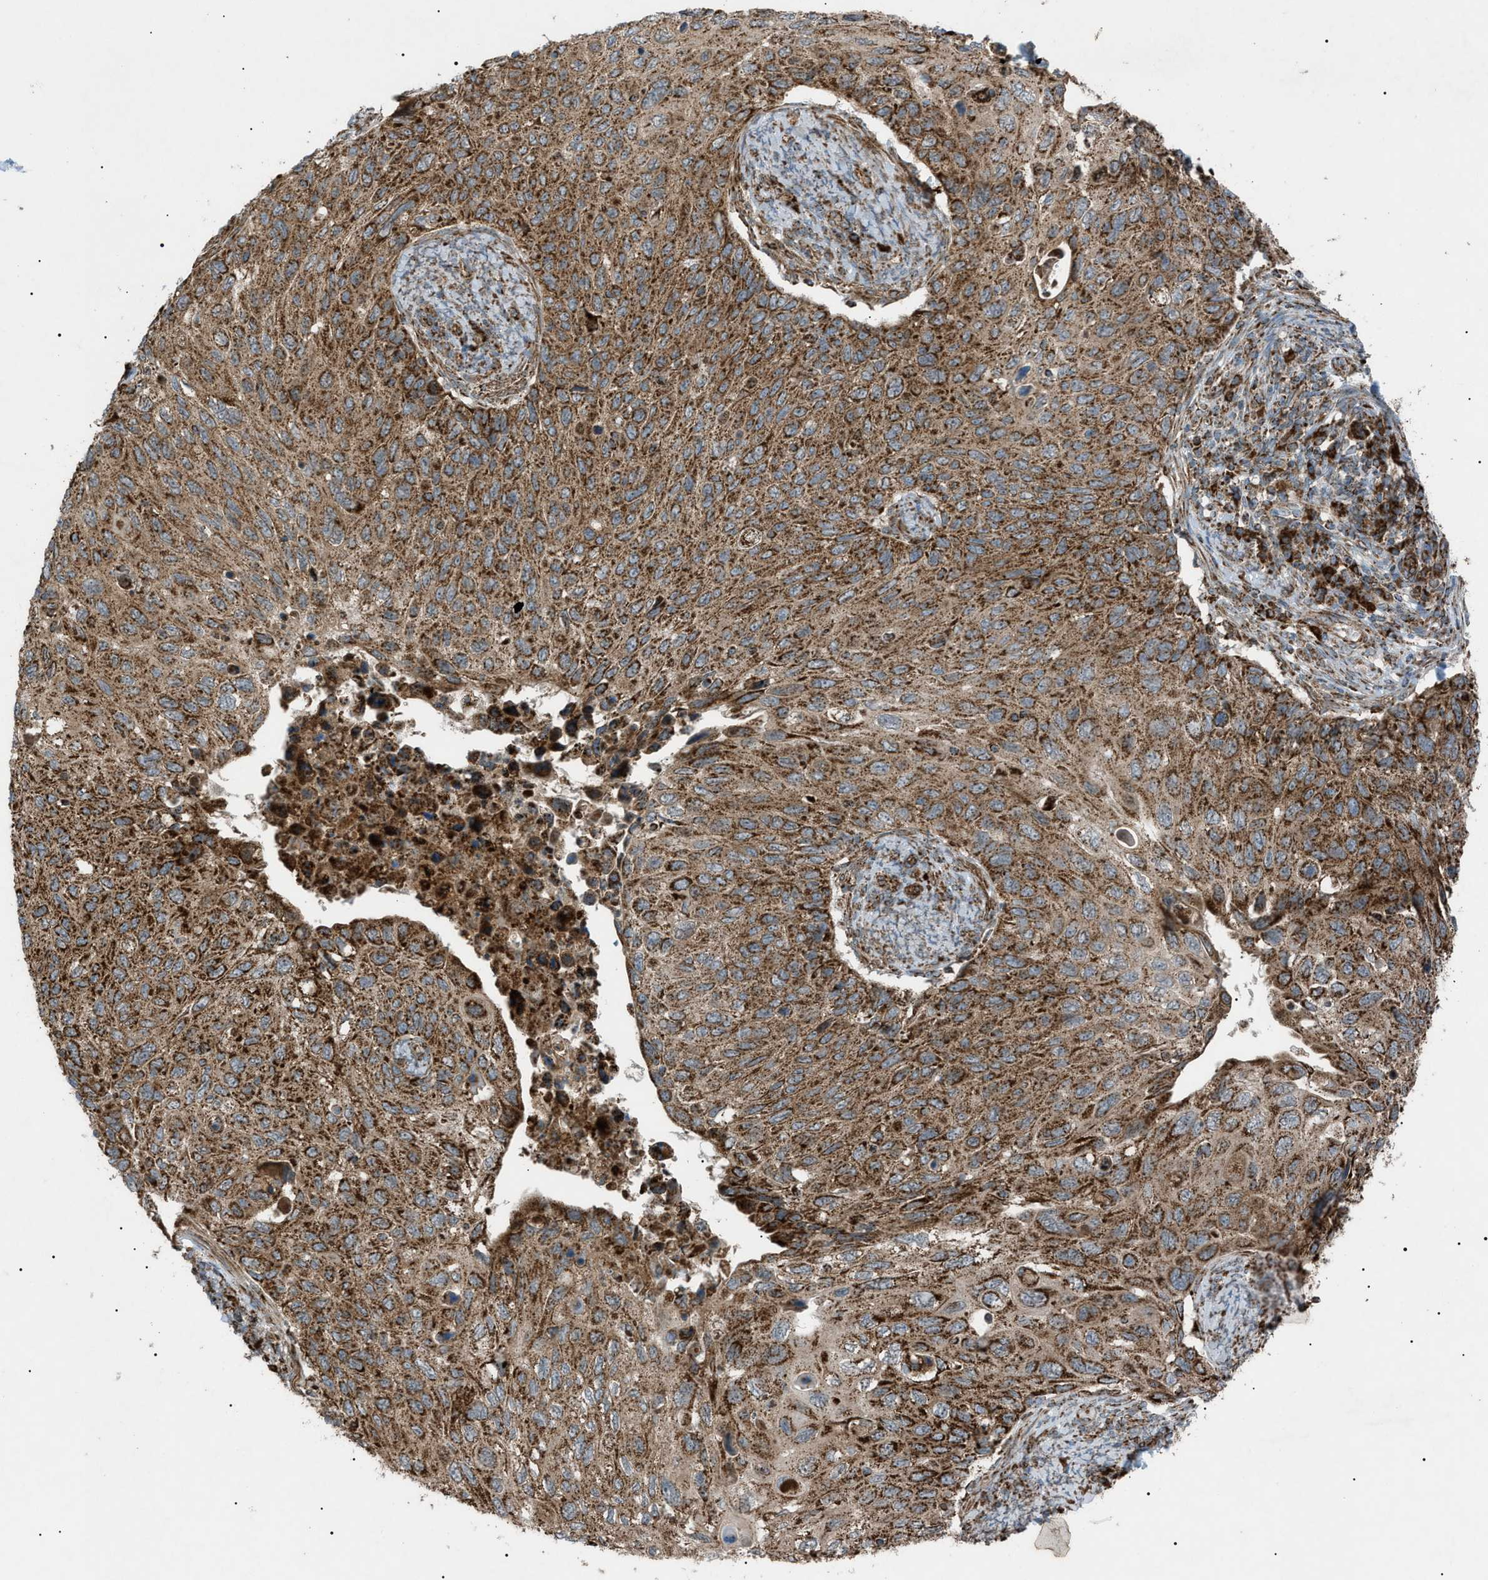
{"staining": {"intensity": "strong", "quantity": ">75%", "location": "cytoplasmic/membranous"}, "tissue": "cervical cancer", "cell_type": "Tumor cells", "image_type": "cancer", "snomed": [{"axis": "morphology", "description": "Squamous cell carcinoma, NOS"}, {"axis": "topography", "description": "Cervix"}], "caption": "Immunohistochemistry (DAB (3,3'-diaminobenzidine)) staining of cervical cancer (squamous cell carcinoma) reveals strong cytoplasmic/membranous protein positivity in about >75% of tumor cells. The staining was performed using DAB (3,3'-diaminobenzidine), with brown indicating positive protein expression. Nuclei are stained blue with hematoxylin.", "gene": "C1GALT1C1", "patient": {"sex": "female", "age": 70}}